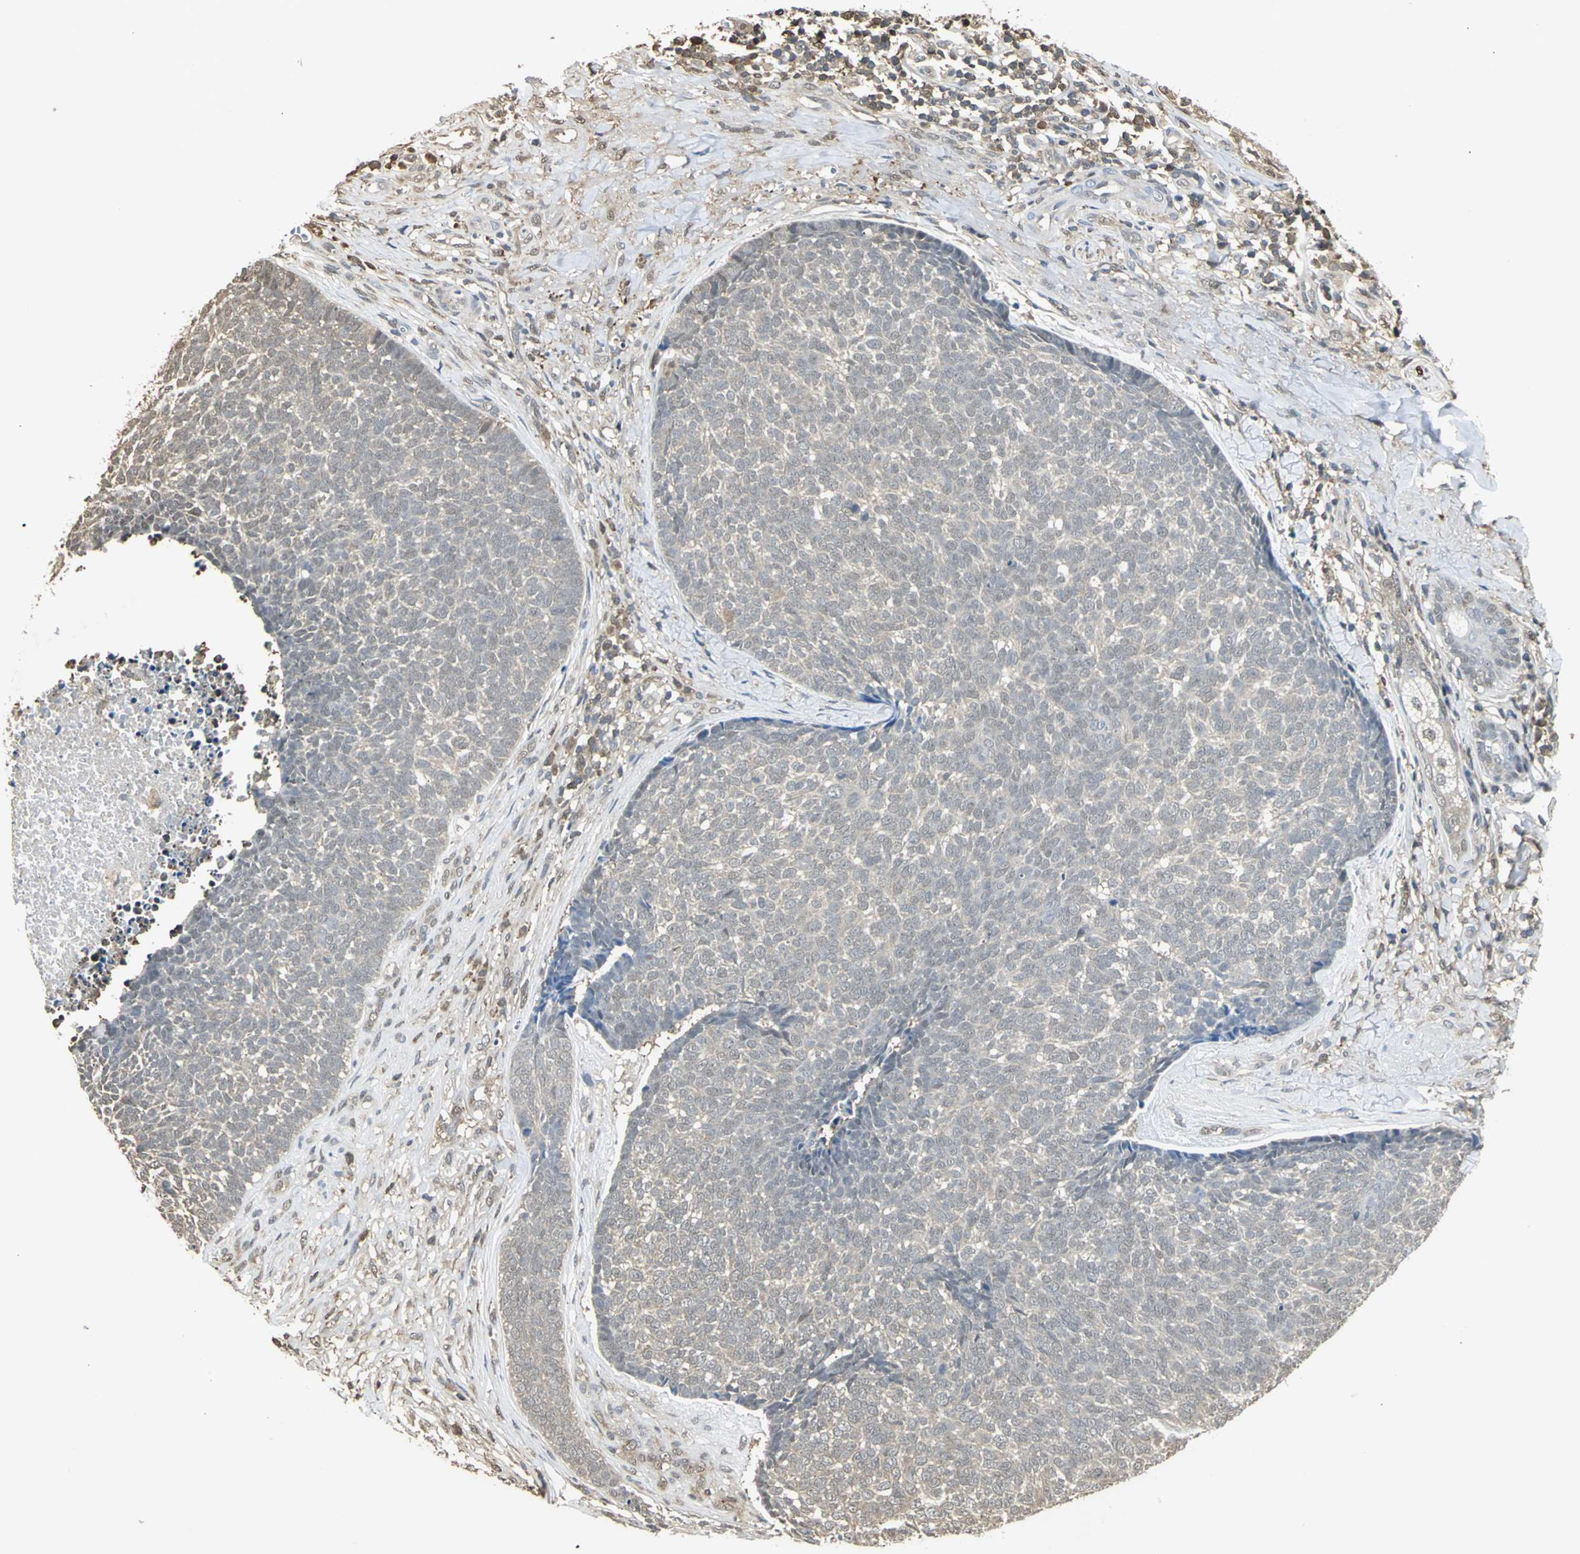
{"staining": {"intensity": "weak", "quantity": ">75%", "location": "cytoplasmic/membranous"}, "tissue": "skin cancer", "cell_type": "Tumor cells", "image_type": "cancer", "snomed": [{"axis": "morphology", "description": "Basal cell carcinoma"}, {"axis": "topography", "description": "Skin"}], "caption": "Immunohistochemistry of human skin cancer displays low levels of weak cytoplasmic/membranous positivity in about >75% of tumor cells. Nuclei are stained in blue.", "gene": "PARK7", "patient": {"sex": "male", "age": 84}}